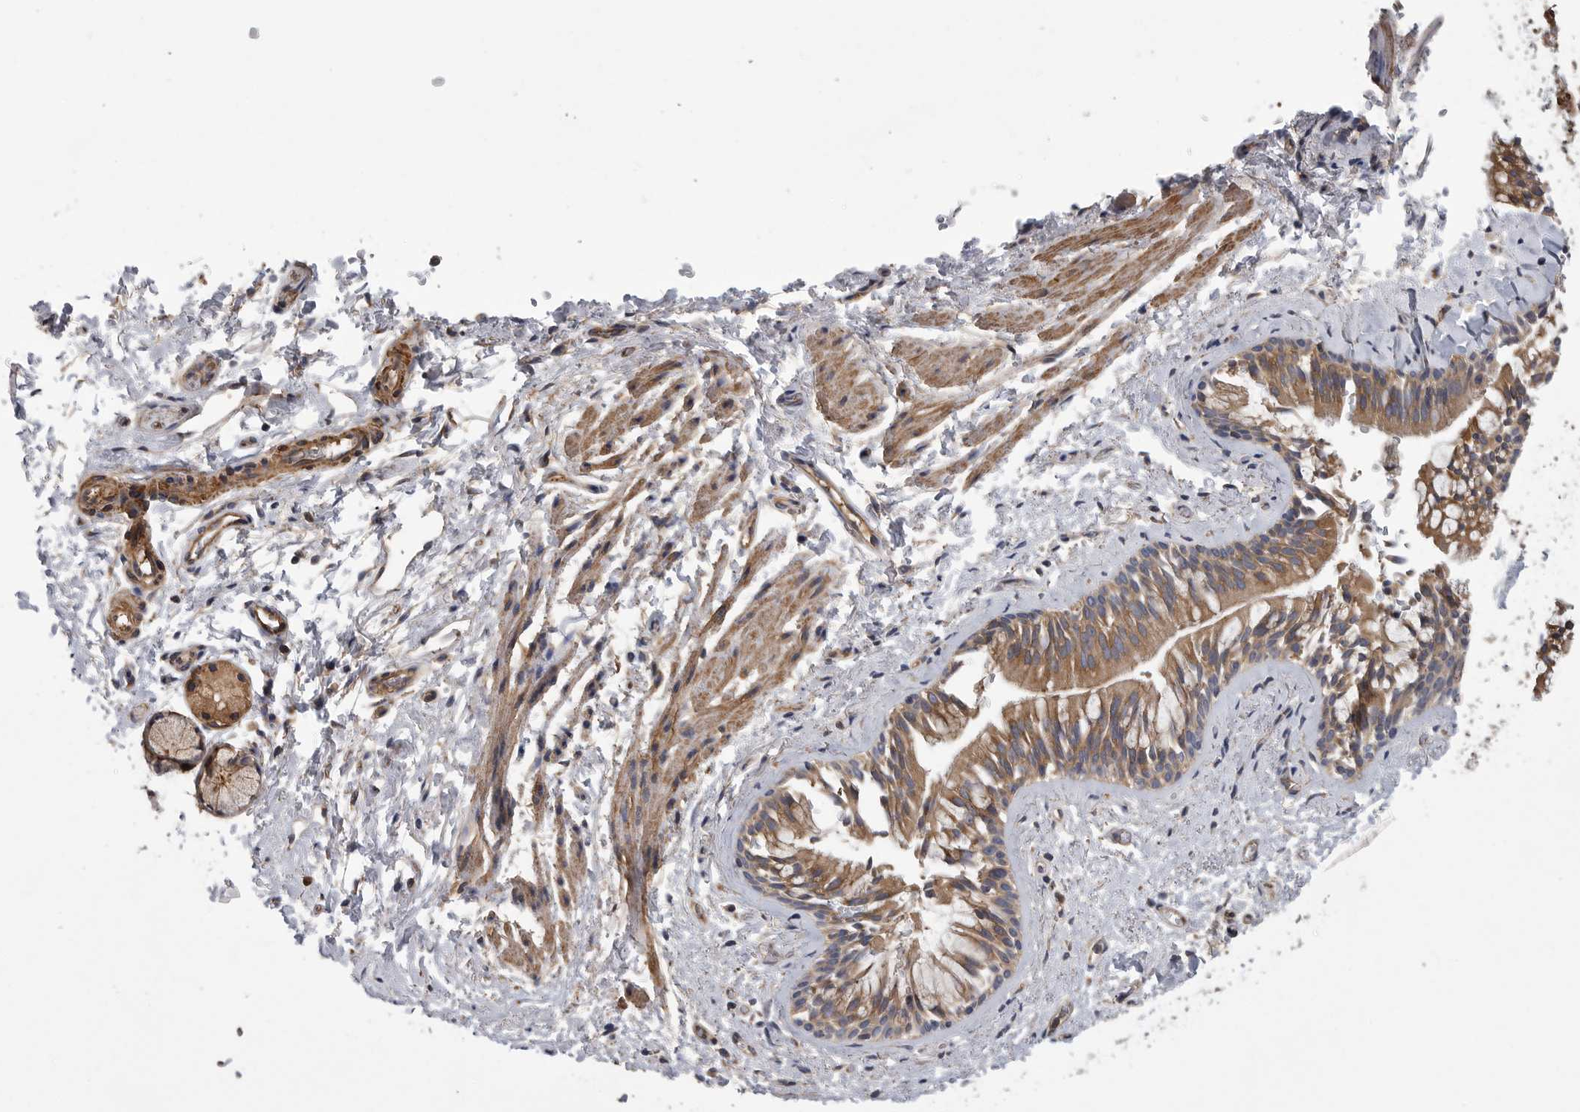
{"staining": {"intensity": "moderate", "quantity": ">75%", "location": "cytoplasmic/membranous"}, "tissue": "bronchus", "cell_type": "Respiratory epithelial cells", "image_type": "normal", "snomed": [{"axis": "morphology", "description": "Normal tissue, NOS"}, {"axis": "morphology", "description": "Inflammation, NOS"}, {"axis": "topography", "description": "Cartilage tissue"}, {"axis": "topography", "description": "Bronchus"}, {"axis": "topography", "description": "Lung"}], "caption": "Immunohistochemistry image of benign bronchus stained for a protein (brown), which displays medium levels of moderate cytoplasmic/membranous positivity in approximately >75% of respiratory epithelial cells.", "gene": "OXR1", "patient": {"sex": "female", "age": 64}}